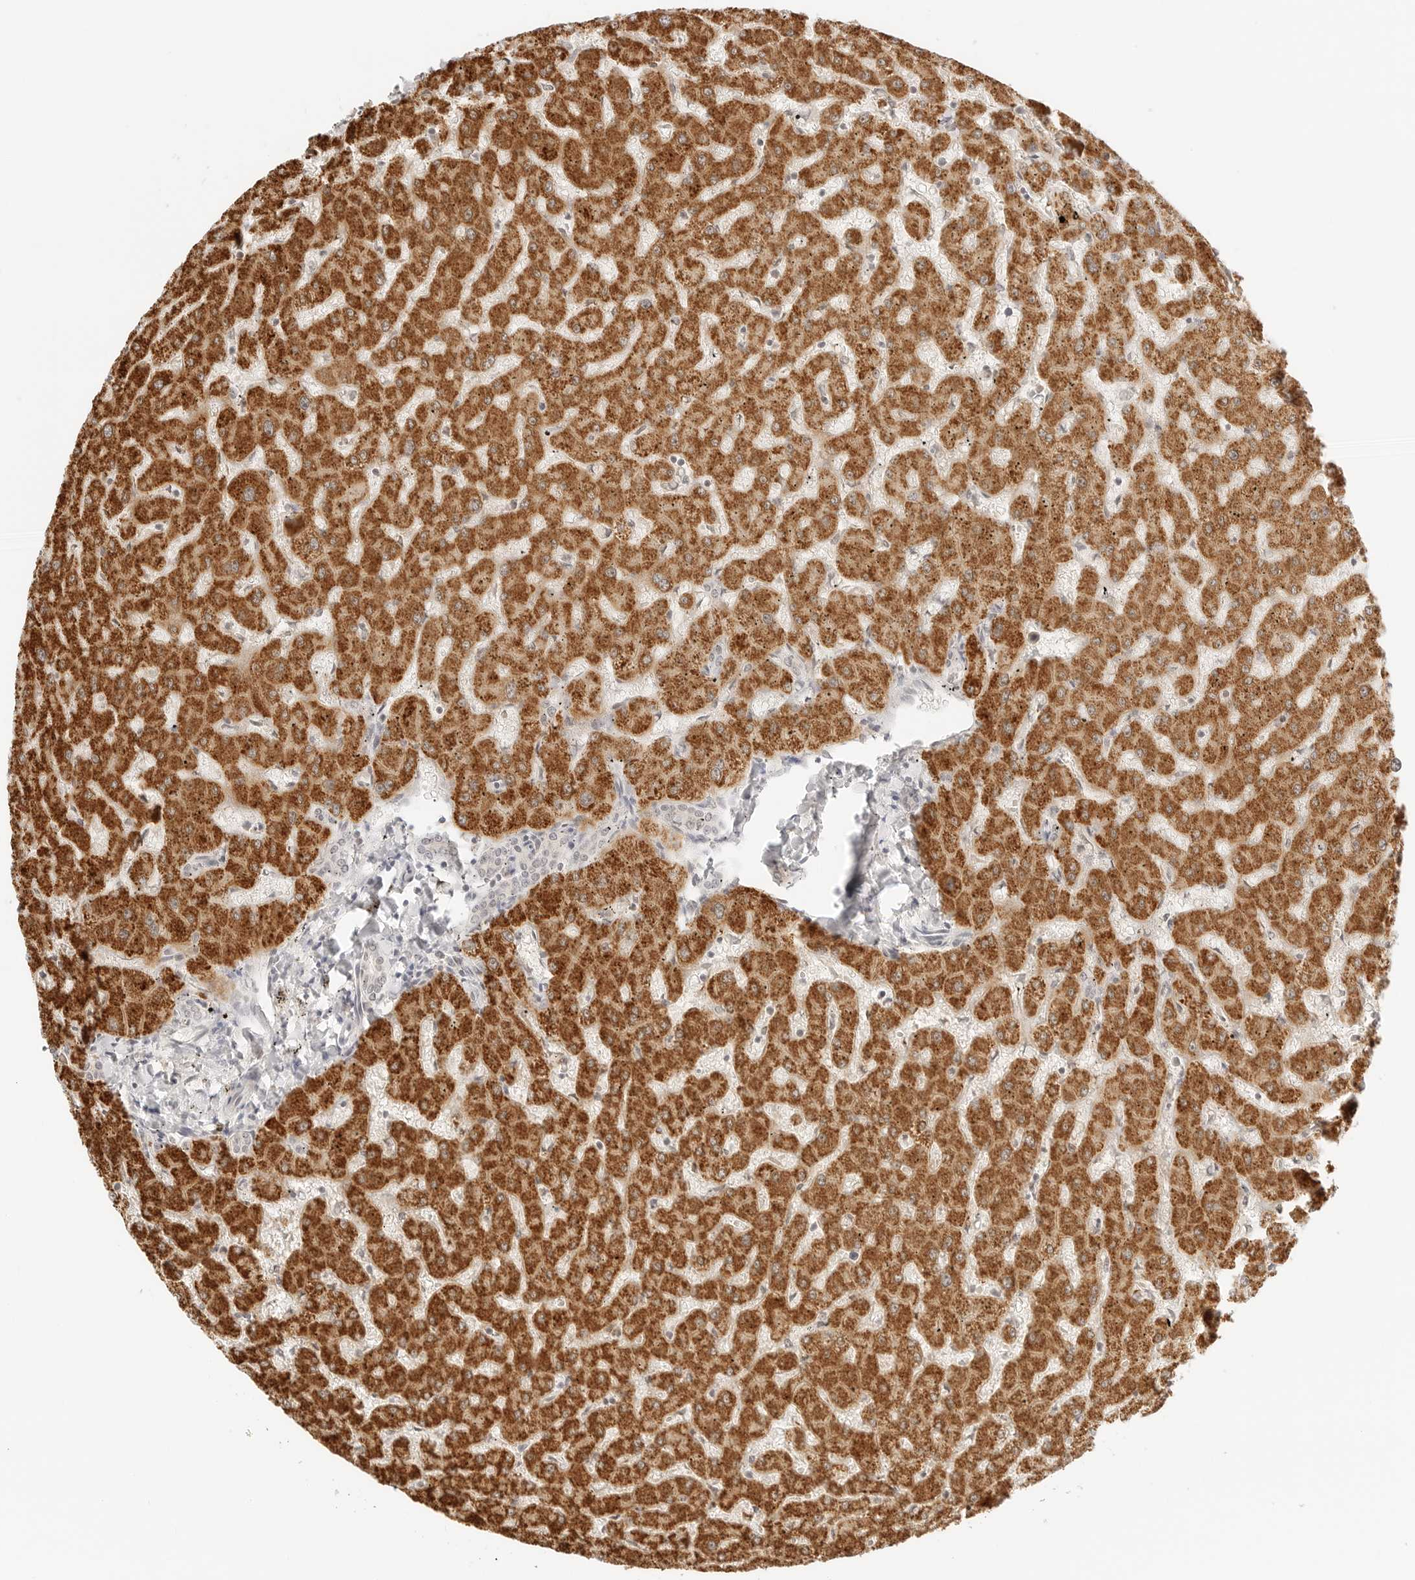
{"staining": {"intensity": "negative", "quantity": "none", "location": "none"}, "tissue": "liver", "cell_type": "Cholangiocytes", "image_type": "normal", "snomed": [{"axis": "morphology", "description": "Normal tissue, NOS"}, {"axis": "topography", "description": "Liver"}], "caption": "IHC image of benign liver stained for a protein (brown), which reveals no staining in cholangiocytes.", "gene": "RPS6KL1", "patient": {"sex": "female", "age": 63}}